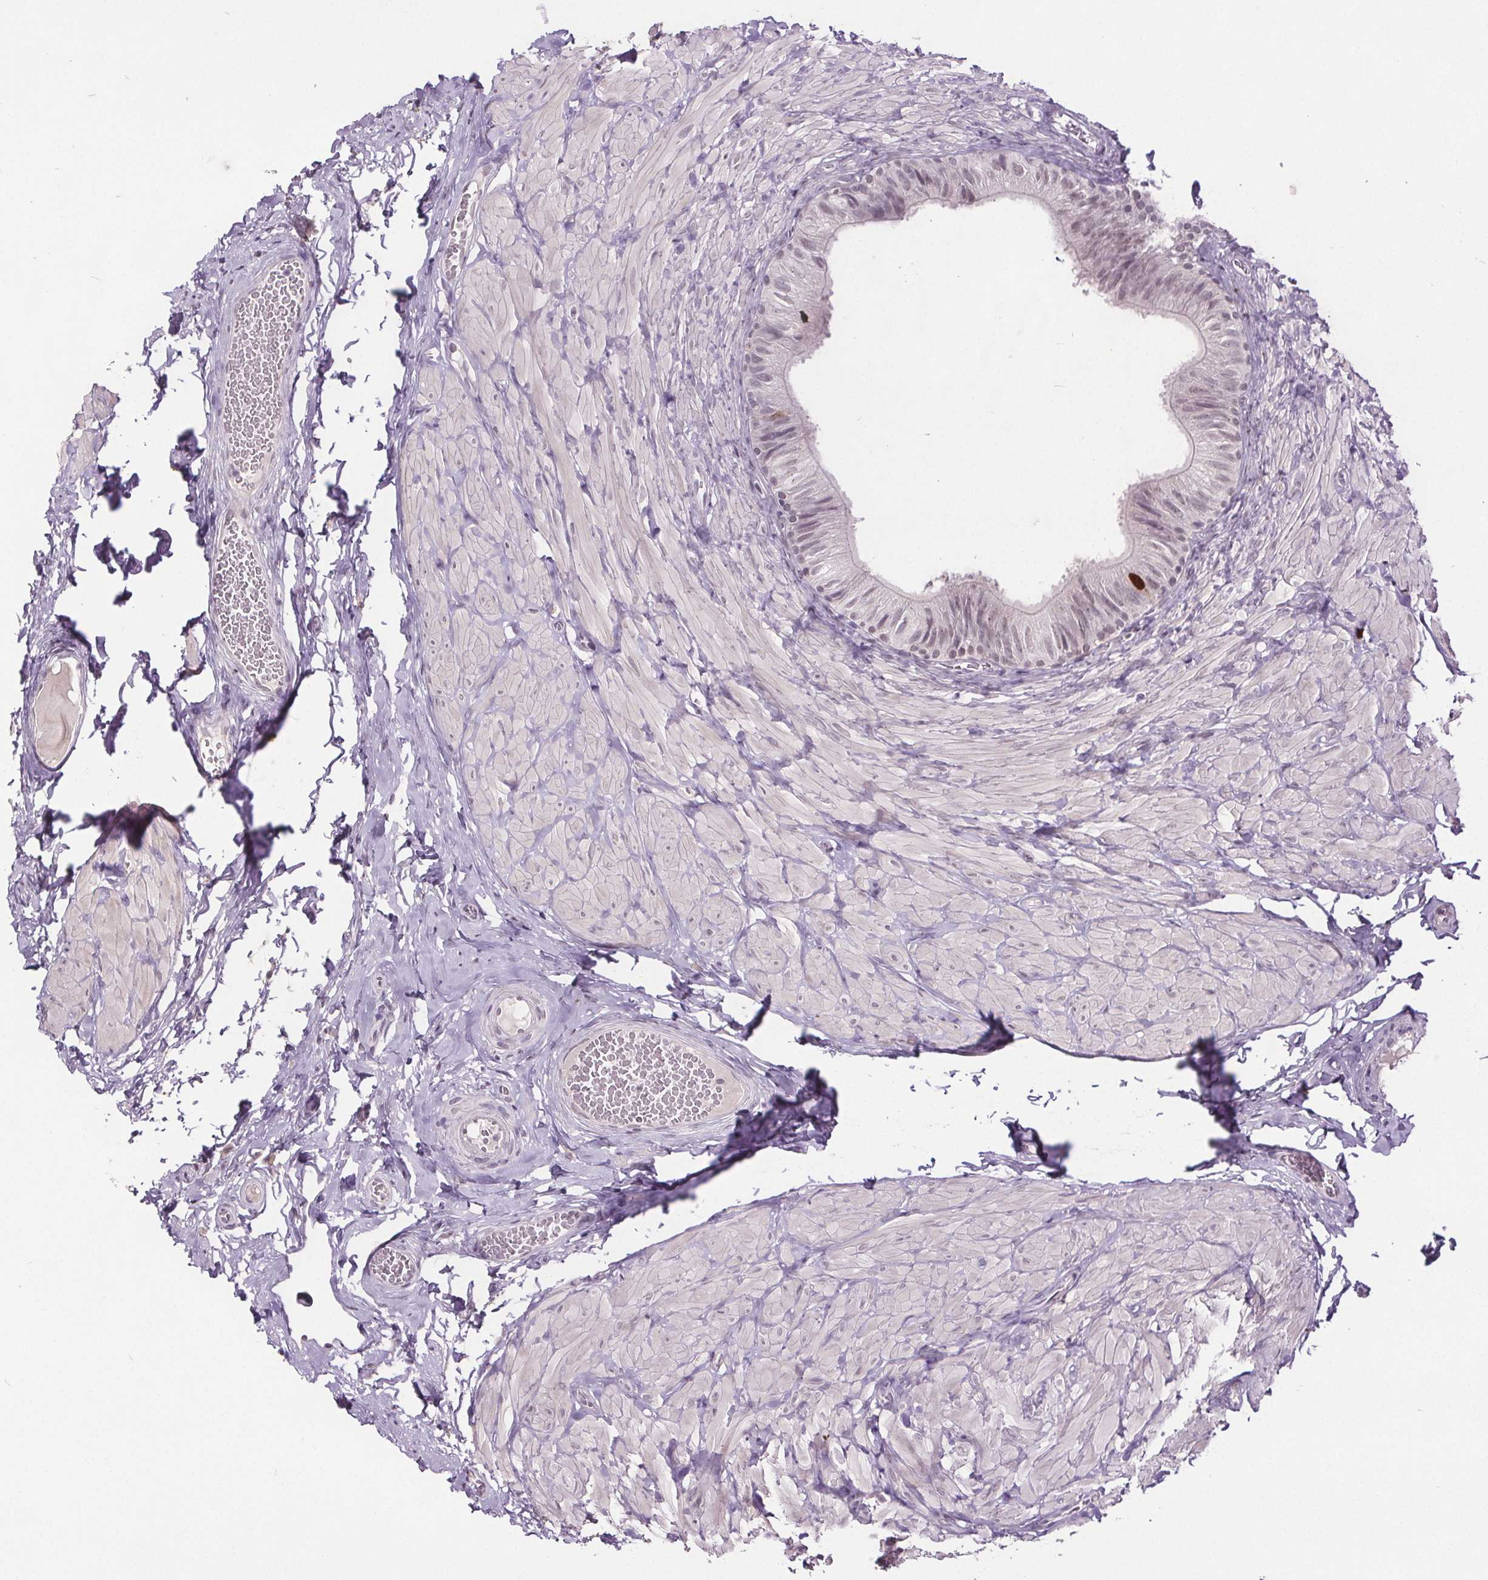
{"staining": {"intensity": "strong", "quantity": "<25%", "location": "nuclear"}, "tissue": "epididymis", "cell_type": "Glandular cells", "image_type": "normal", "snomed": [{"axis": "morphology", "description": "Normal tissue, NOS"}, {"axis": "topography", "description": "Epididymis, spermatic cord, NOS"}, {"axis": "topography", "description": "Epididymis"}, {"axis": "topography", "description": "Peripheral nerve tissue"}], "caption": "Unremarkable epididymis demonstrates strong nuclear positivity in about <25% of glandular cells.", "gene": "CENPF", "patient": {"sex": "male", "age": 29}}